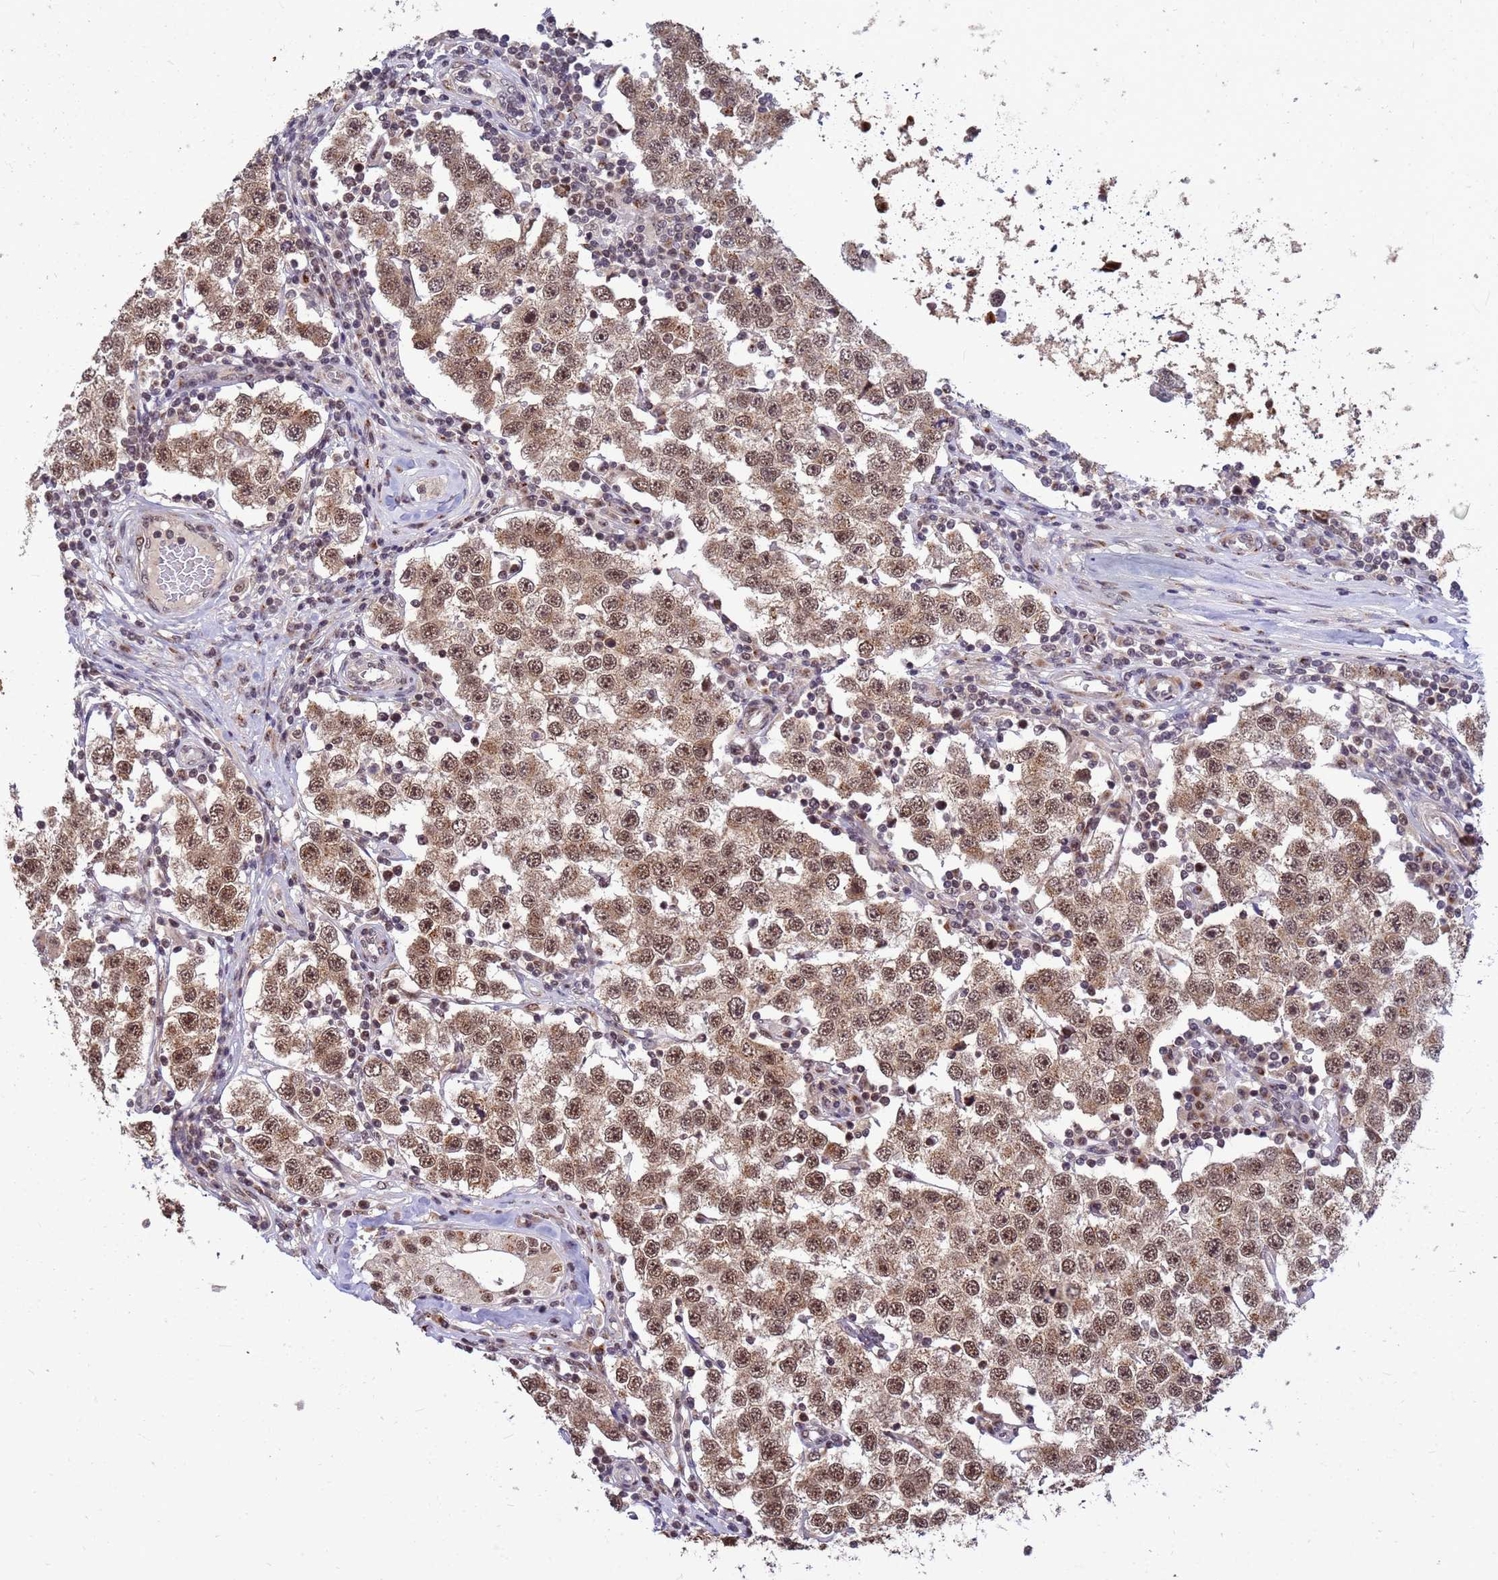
{"staining": {"intensity": "moderate", "quantity": ">75%", "location": "cytoplasmic/membranous,nuclear"}, "tissue": "testis cancer", "cell_type": "Tumor cells", "image_type": "cancer", "snomed": [{"axis": "morphology", "description": "Seminoma, NOS"}, {"axis": "topography", "description": "Testis"}], "caption": "Seminoma (testis) was stained to show a protein in brown. There is medium levels of moderate cytoplasmic/membranous and nuclear positivity in about >75% of tumor cells.", "gene": "NCBP2", "patient": {"sex": "male", "age": 34}}